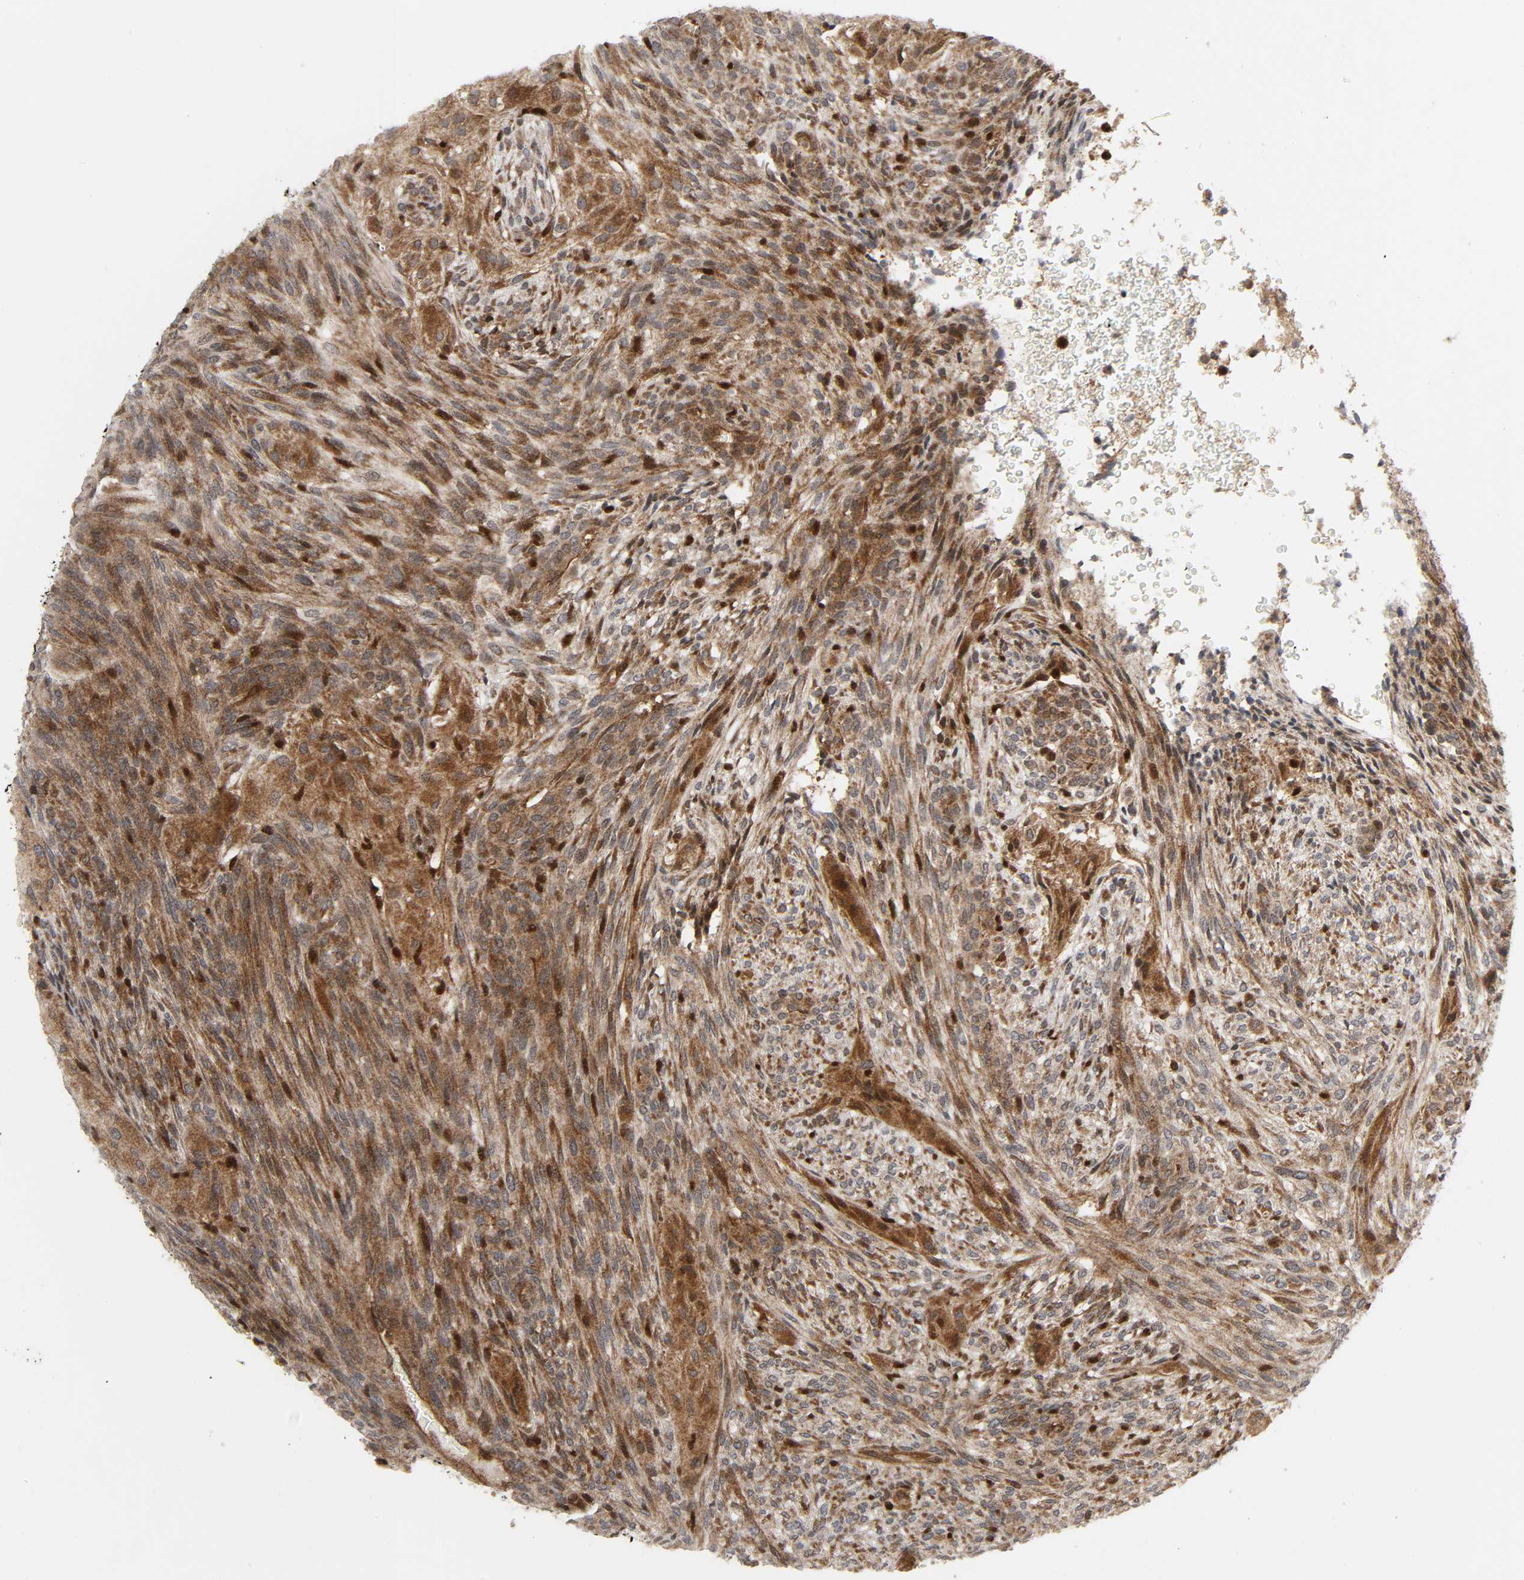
{"staining": {"intensity": "moderate", "quantity": ">75%", "location": "cytoplasmic/membranous"}, "tissue": "glioma", "cell_type": "Tumor cells", "image_type": "cancer", "snomed": [{"axis": "morphology", "description": "Glioma, malignant, High grade"}, {"axis": "topography", "description": "Cerebral cortex"}], "caption": "Moderate cytoplasmic/membranous expression for a protein is seen in about >75% of tumor cells of malignant high-grade glioma using IHC.", "gene": "CHUK", "patient": {"sex": "female", "age": 55}}